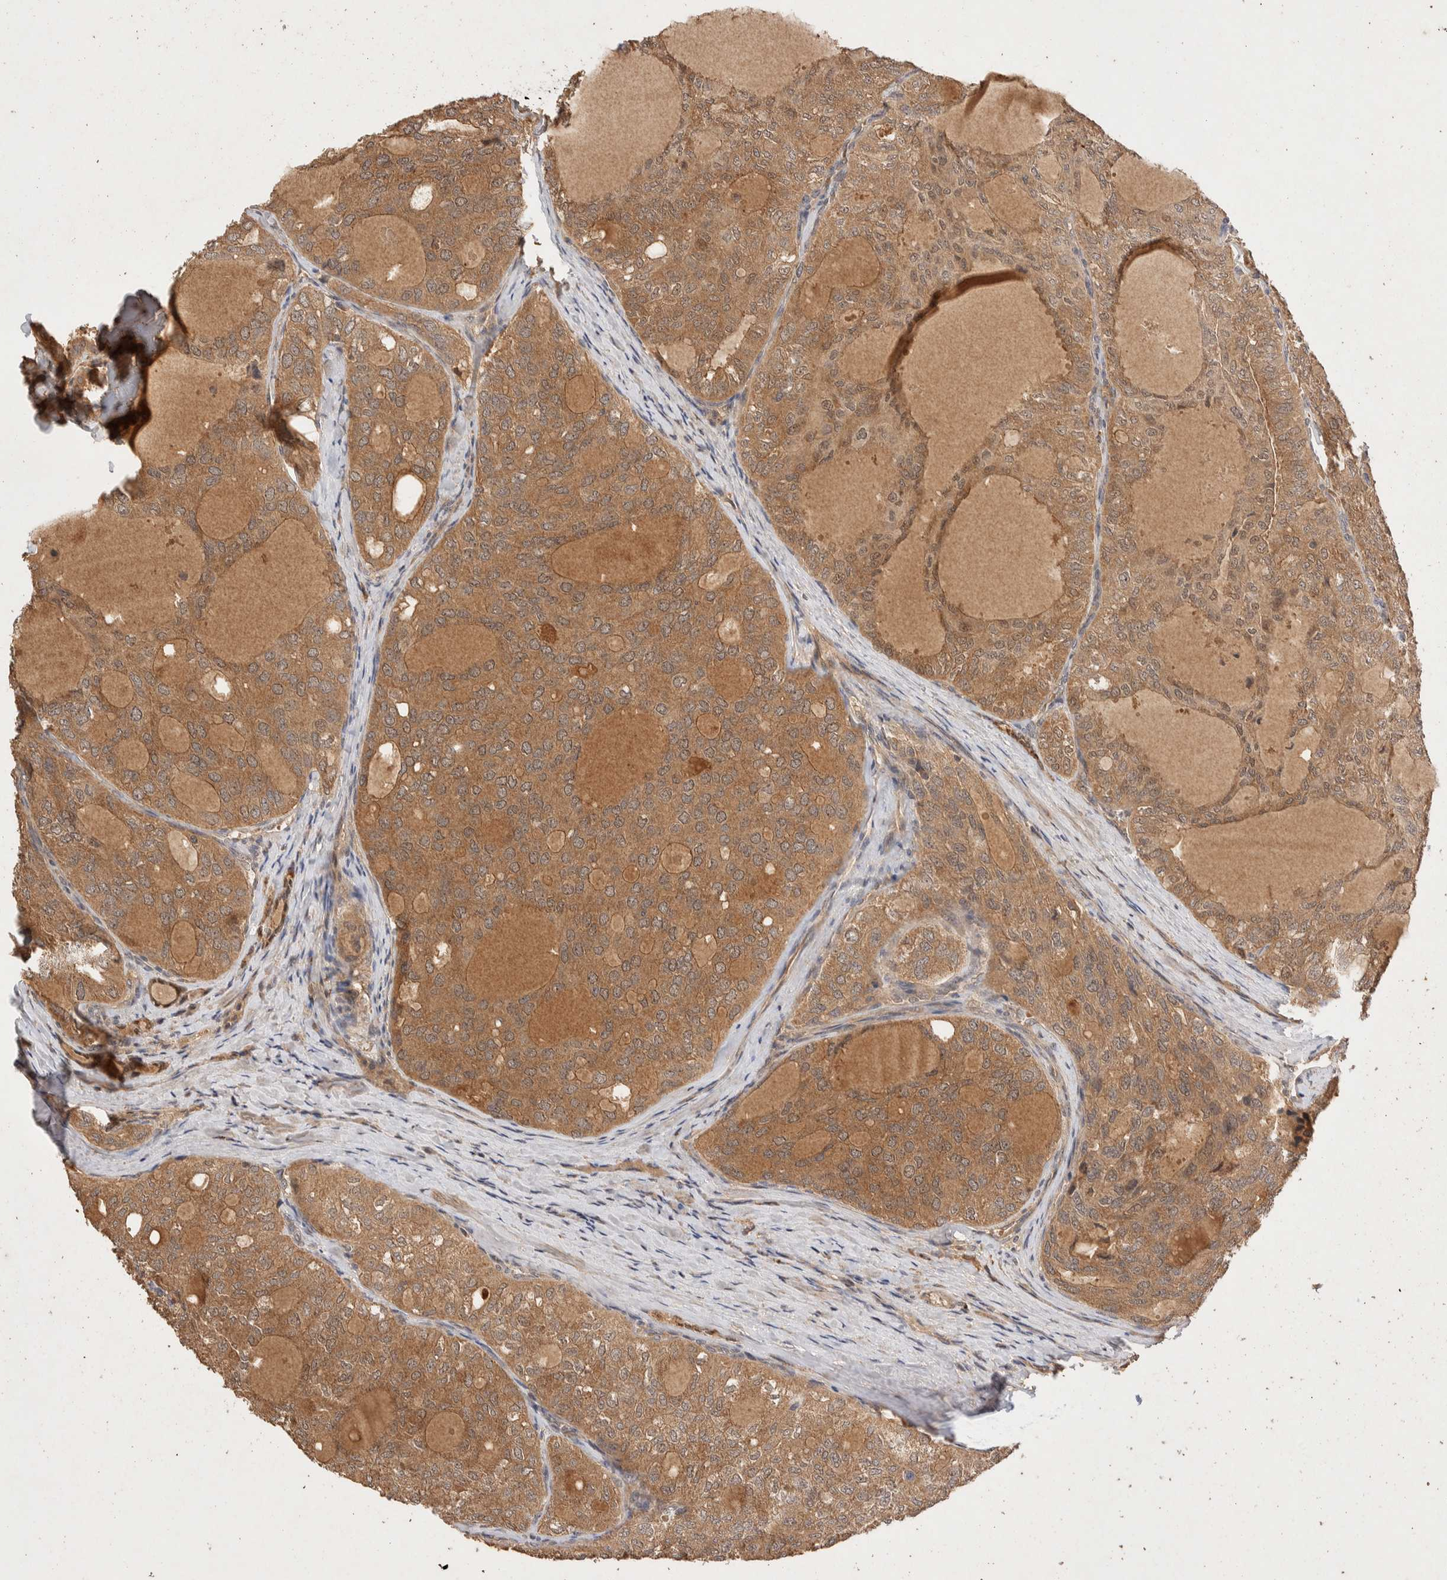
{"staining": {"intensity": "moderate", "quantity": ">75%", "location": "cytoplasmic/membranous"}, "tissue": "thyroid cancer", "cell_type": "Tumor cells", "image_type": "cancer", "snomed": [{"axis": "morphology", "description": "Follicular adenoma carcinoma, NOS"}, {"axis": "topography", "description": "Thyroid gland"}], "caption": "Immunohistochemistry (IHC) photomicrograph of human follicular adenoma carcinoma (thyroid) stained for a protein (brown), which reveals medium levels of moderate cytoplasmic/membranous staining in approximately >75% of tumor cells.", "gene": "NSMAF", "patient": {"sex": "male", "age": 75}}